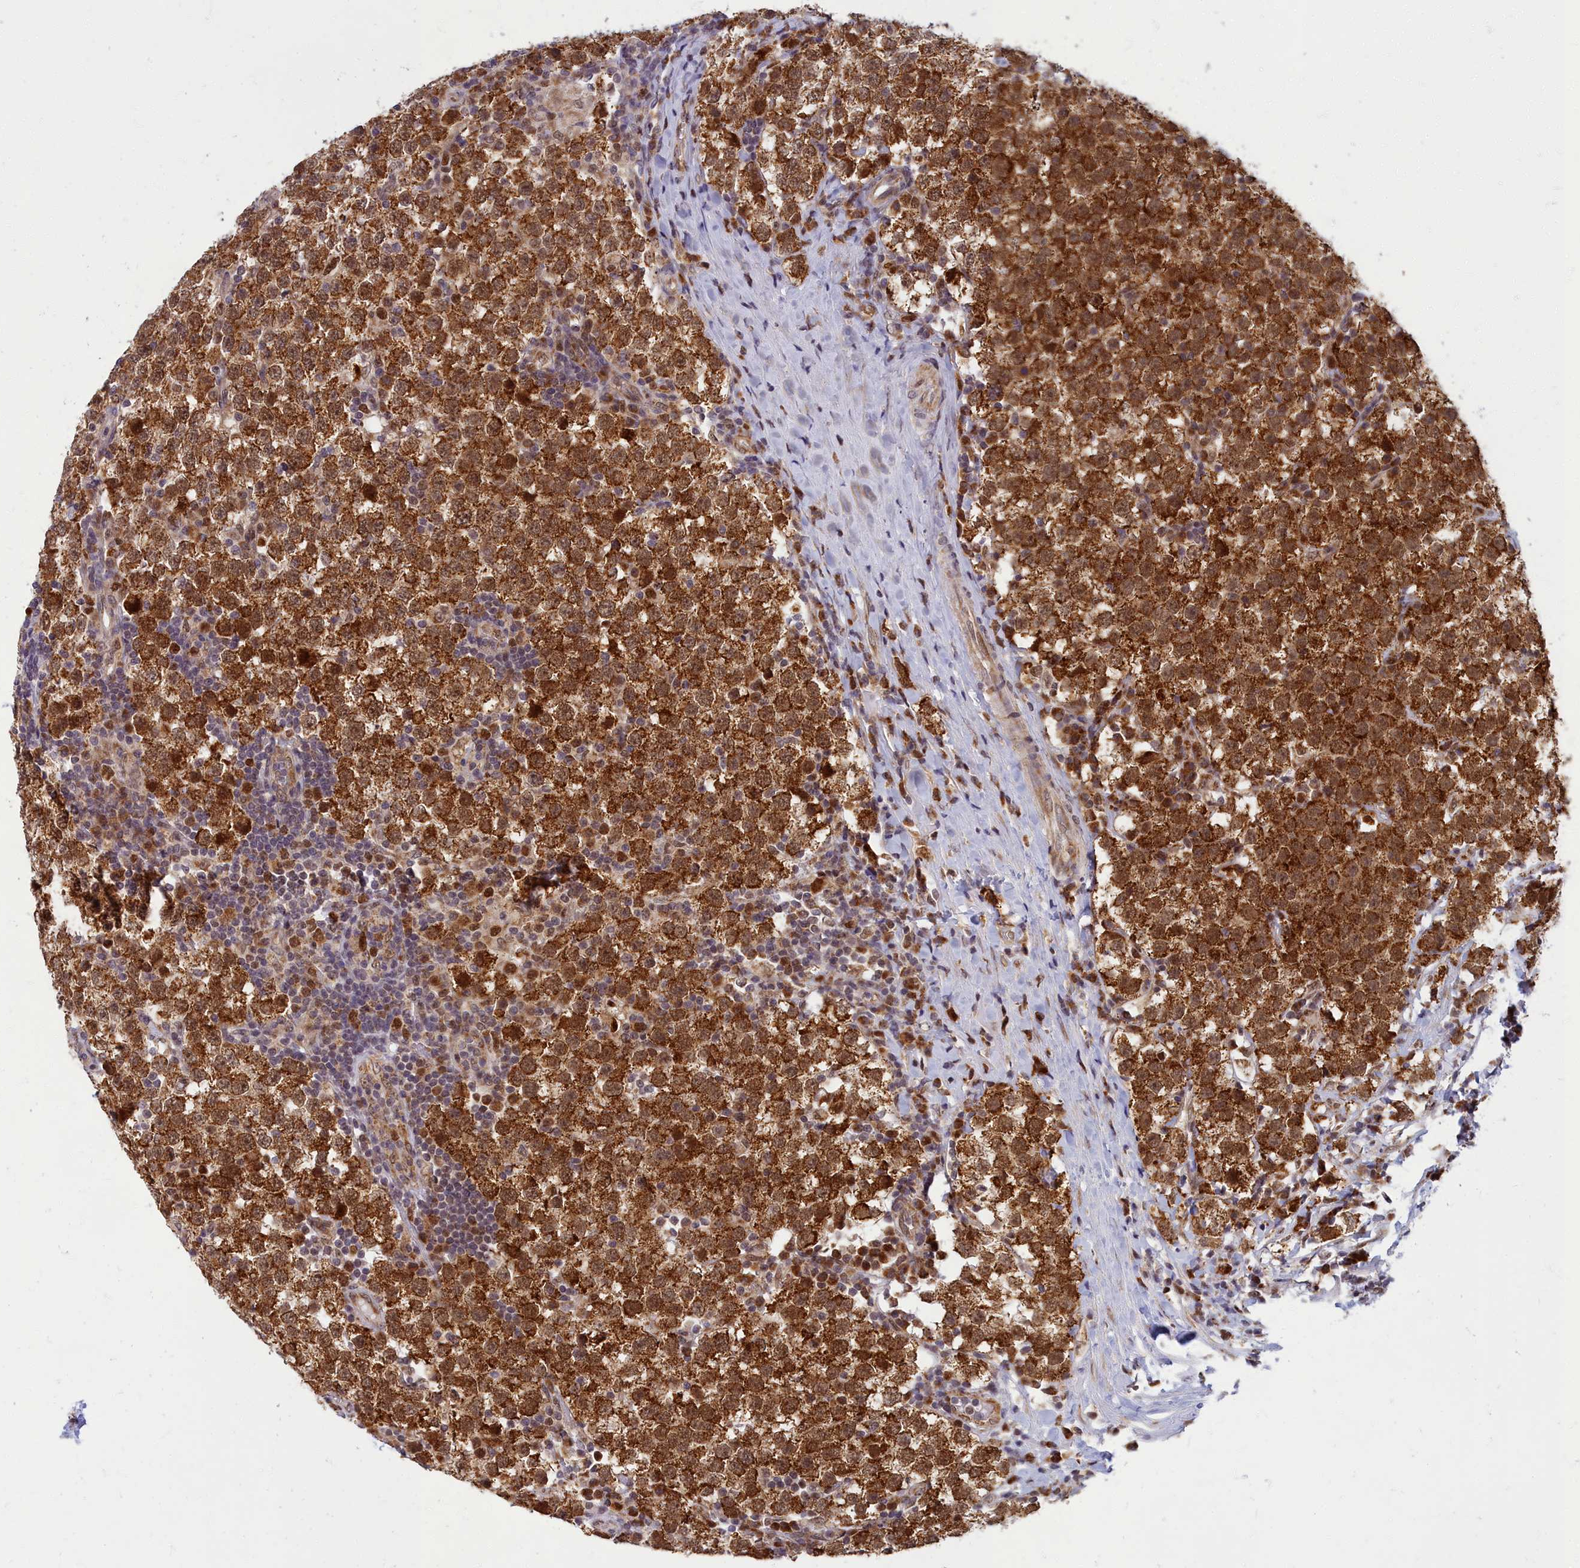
{"staining": {"intensity": "strong", "quantity": ">75%", "location": "cytoplasmic/membranous,nuclear"}, "tissue": "testis cancer", "cell_type": "Tumor cells", "image_type": "cancer", "snomed": [{"axis": "morphology", "description": "Seminoma, NOS"}, {"axis": "topography", "description": "Testis"}], "caption": "Approximately >75% of tumor cells in testis cancer (seminoma) reveal strong cytoplasmic/membranous and nuclear protein expression as visualized by brown immunohistochemical staining.", "gene": "EARS2", "patient": {"sex": "male", "age": 34}}